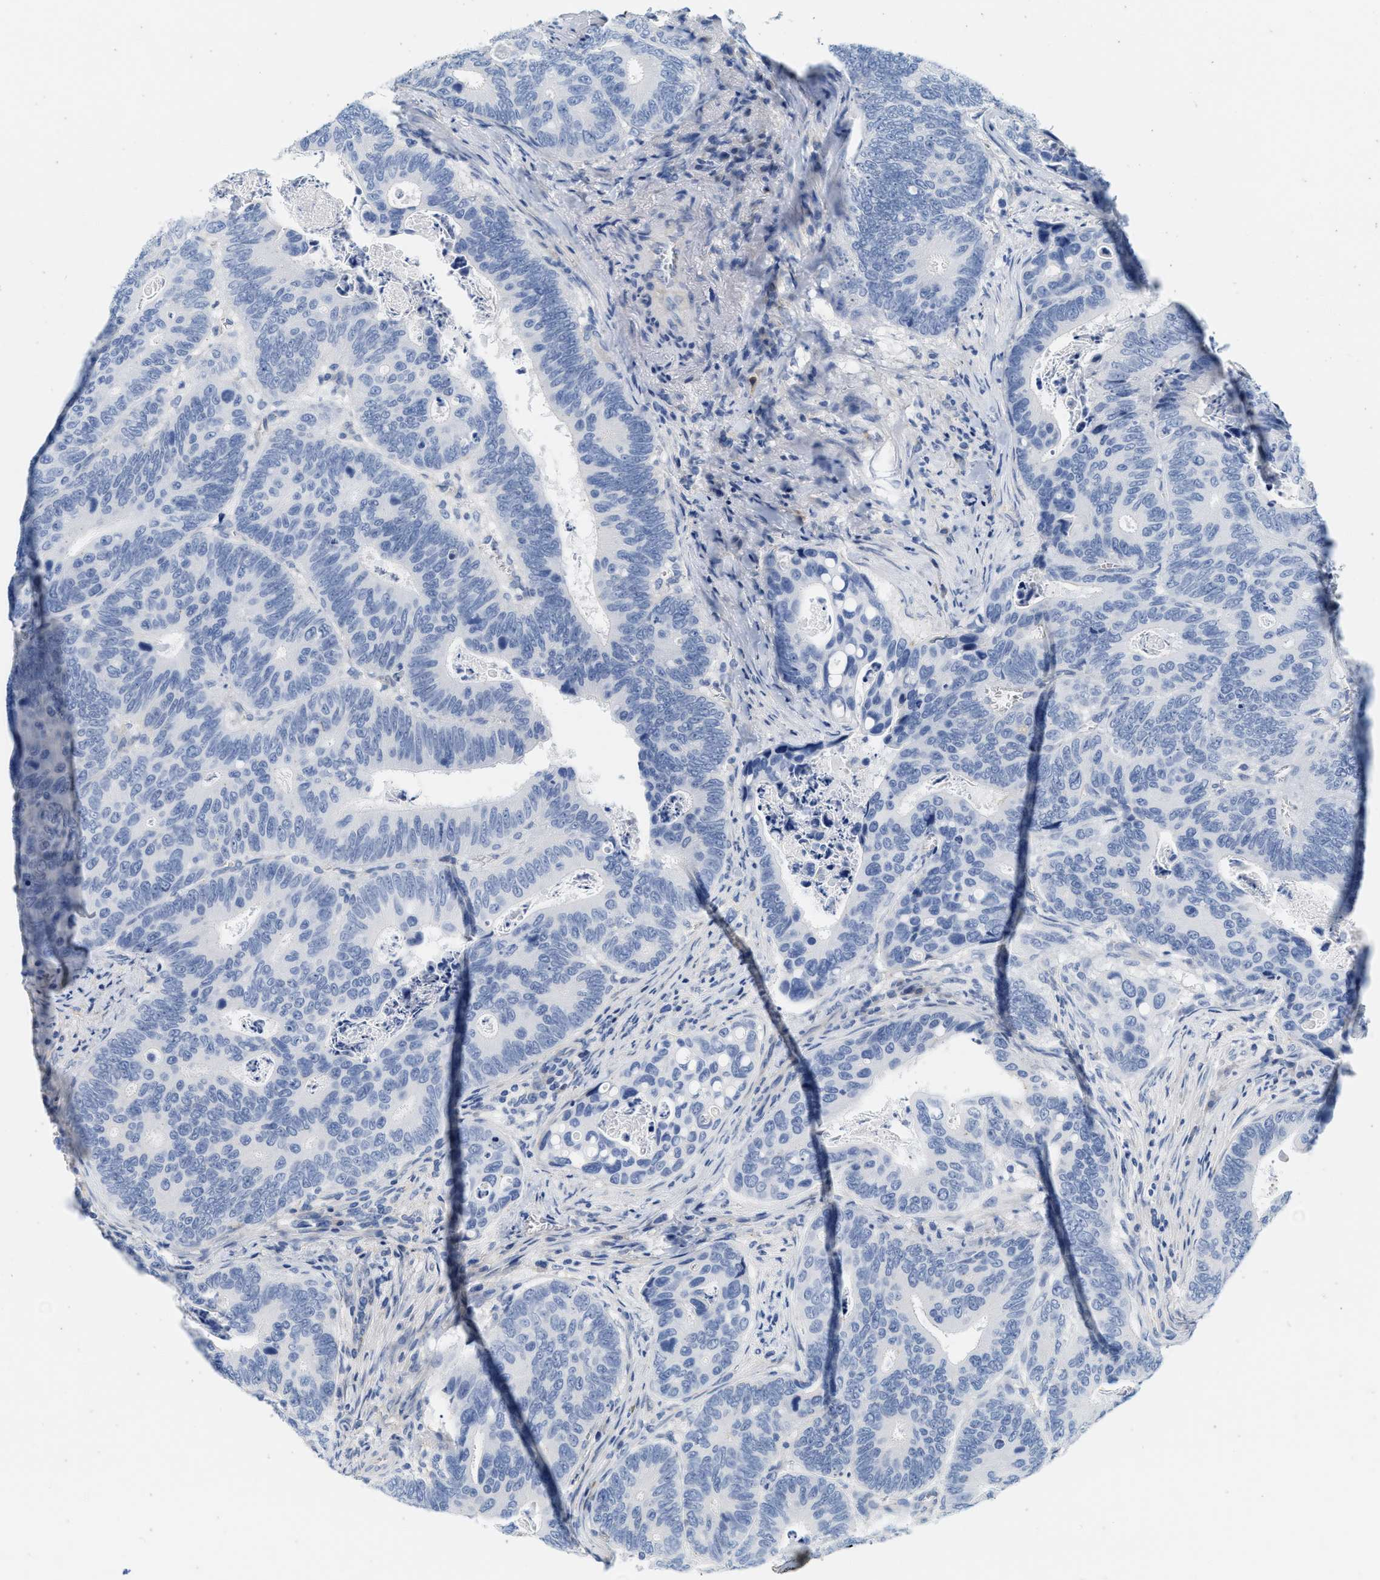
{"staining": {"intensity": "negative", "quantity": "none", "location": "none"}, "tissue": "colorectal cancer", "cell_type": "Tumor cells", "image_type": "cancer", "snomed": [{"axis": "morphology", "description": "Inflammation, NOS"}, {"axis": "morphology", "description": "Adenocarcinoma, NOS"}, {"axis": "topography", "description": "Colon"}], "caption": "Tumor cells show no significant protein expression in adenocarcinoma (colorectal). (DAB immunohistochemistry (IHC), high magnification).", "gene": "ABCB11", "patient": {"sex": "male", "age": 72}}